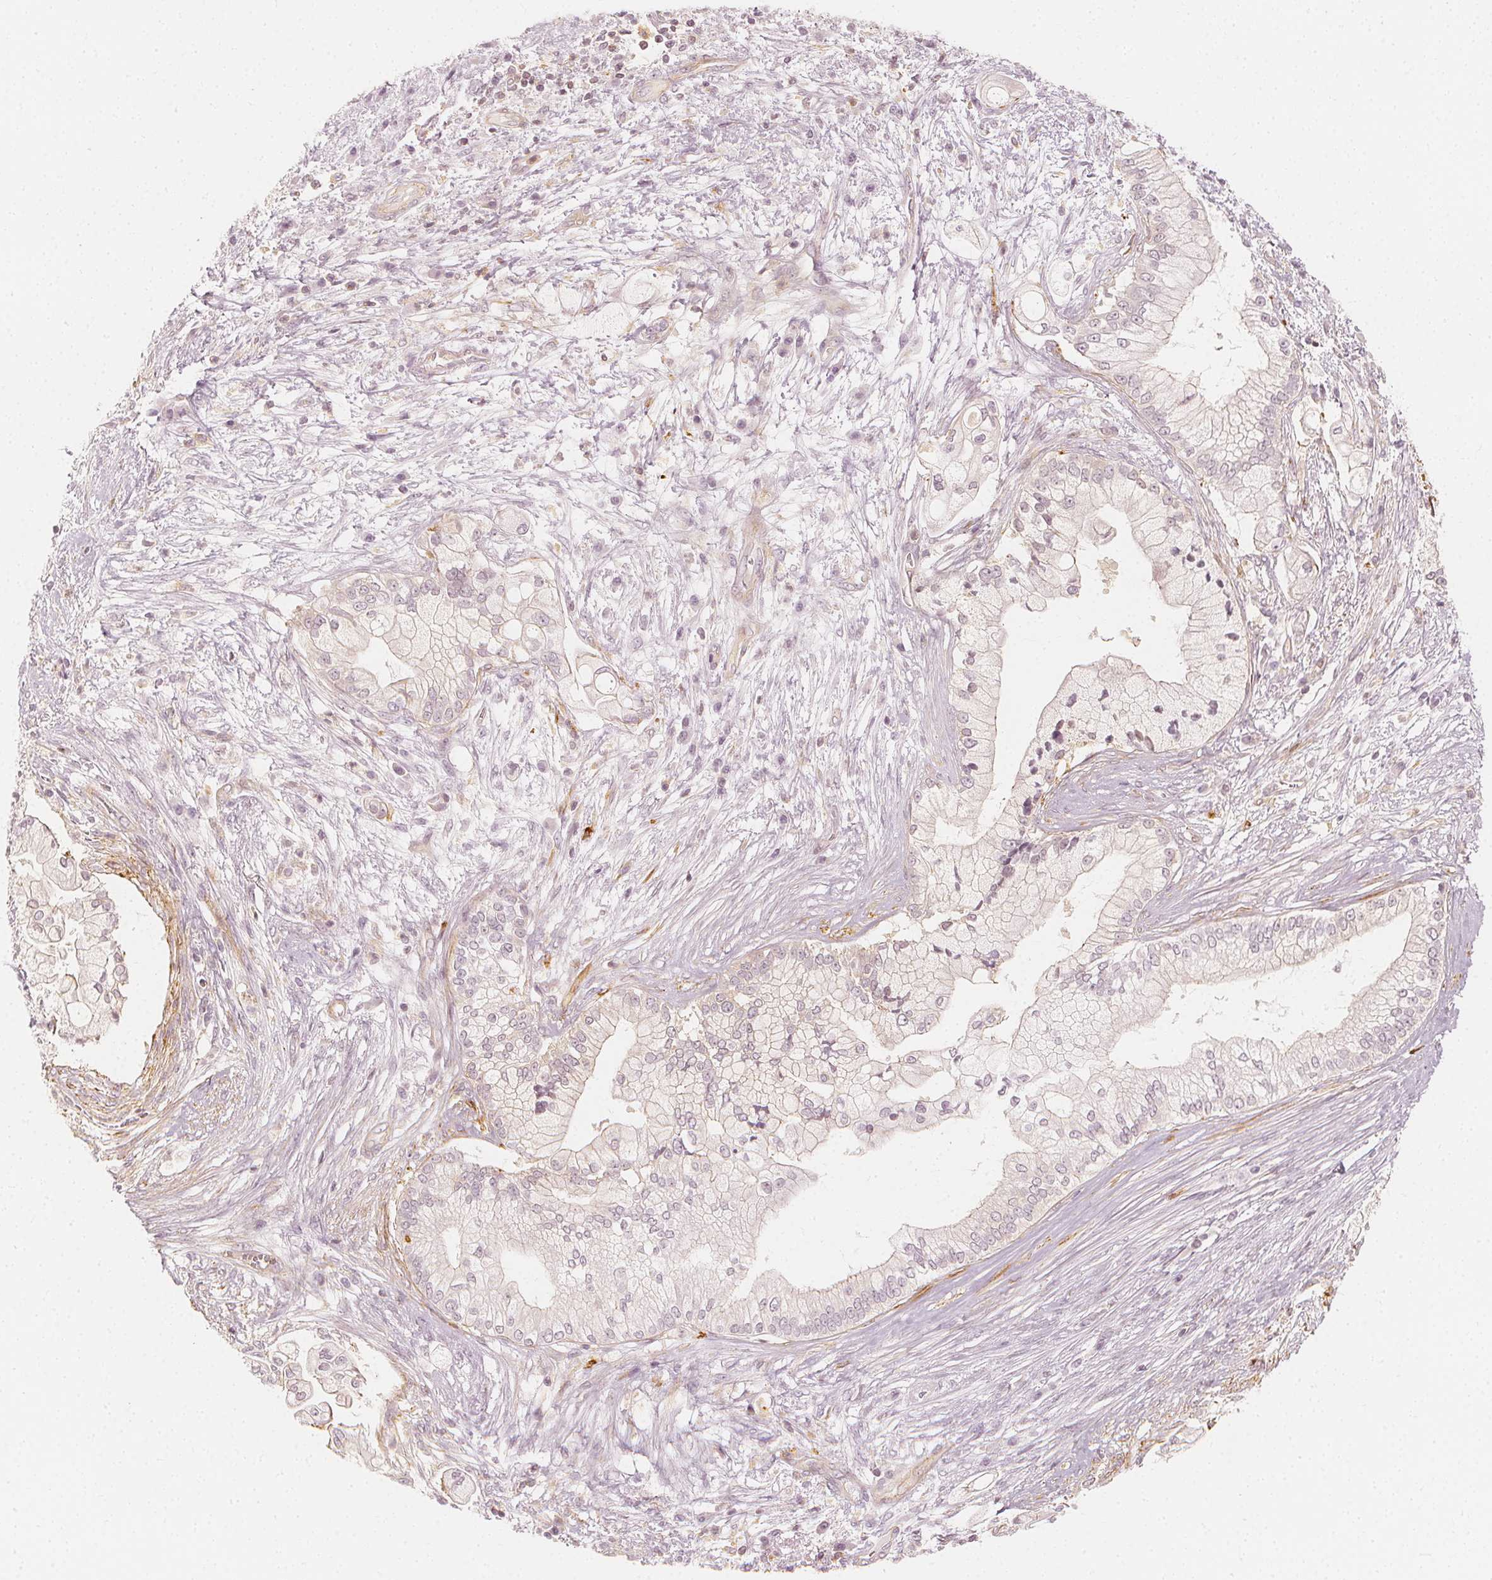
{"staining": {"intensity": "negative", "quantity": "none", "location": "none"}, "tissue": "pancreatic cancer", "cell_type": "Tumor cells", "image_type": "cancer", "snomed": [{"axis": "morphology", "description": "Adenocarcinoma, NOS"}, {"axis": "topography", "description": "Pancreas"}], "caption": "Adenocarcinoma (pancreatic) was stained to show a protein in brown. There is no significant positivity in tumor cells.", "gene": "ARHGAP26", "patient": {"sex": "female", "age": 69}}